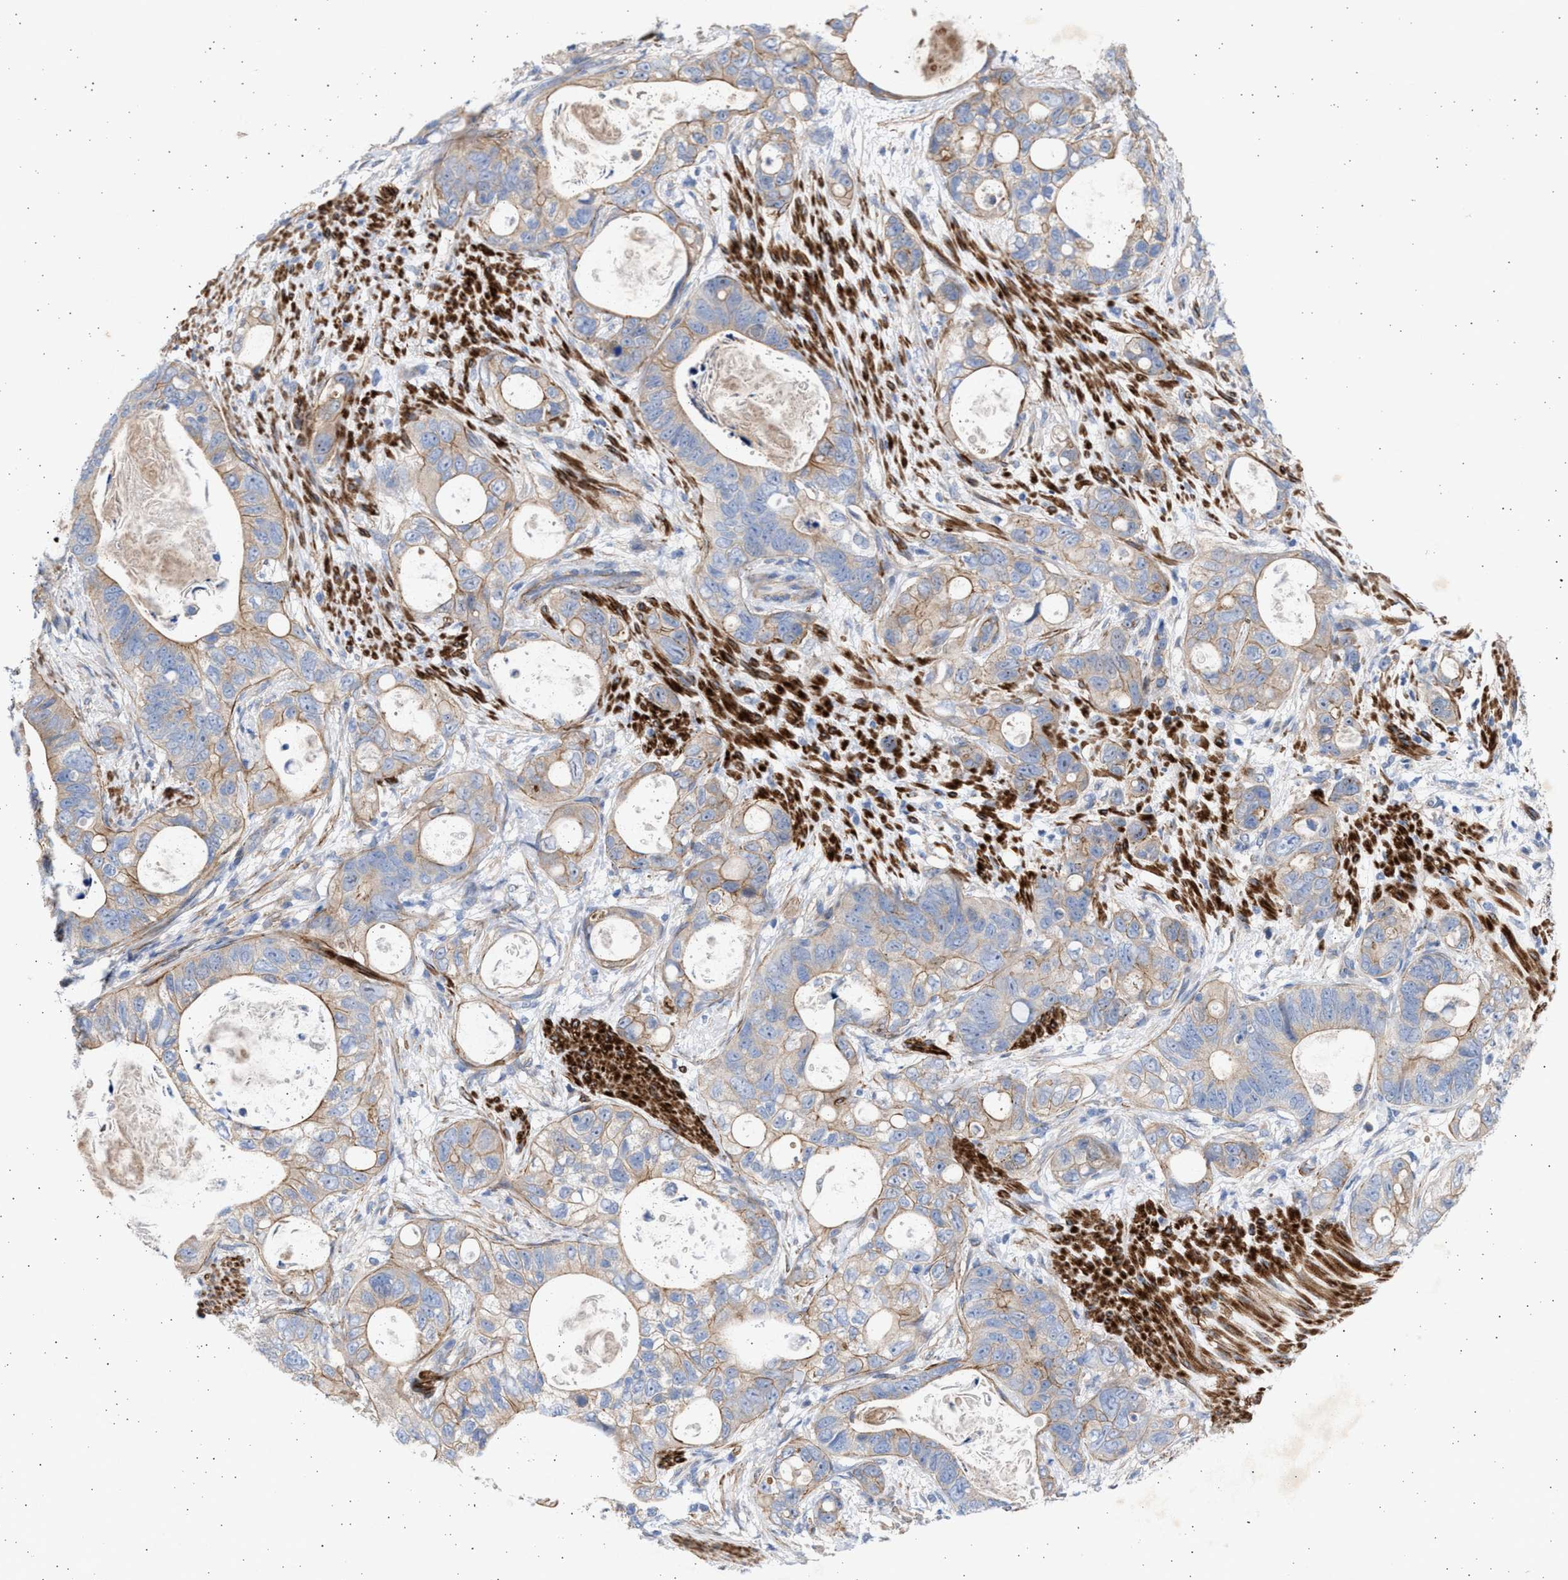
{"staining": {"intensity": "weak", "quantity": "25%-75%", "location": "cytoplasmic/membranous"}, "tissue": "stomach cancer", "cell_type": "Tumor cells", "image_type": "cancer", "snomed": [{"axis": "morphology", "description": "Normal tissue, NOS"}, {"axis": "morphology", "description": "Adenocarcinoma, NOS"}, {"axis": "topography", "description": "Stomach"}], "caption": "Immunohistochemistry staining of stomach cancer (adenocarcinoma), which shows low levels of weak cytoplasmic/membranous expression in approximately 25%-75% of tumor cells indicating weak cytoplasmic/membranous protein staining. The staining was performed using DAB (brown) for protein detection and nuclei were counterstained in hematoxylin (blue).", "gene": "NBR1", "patient": {"sex": "female", "age": 89}}